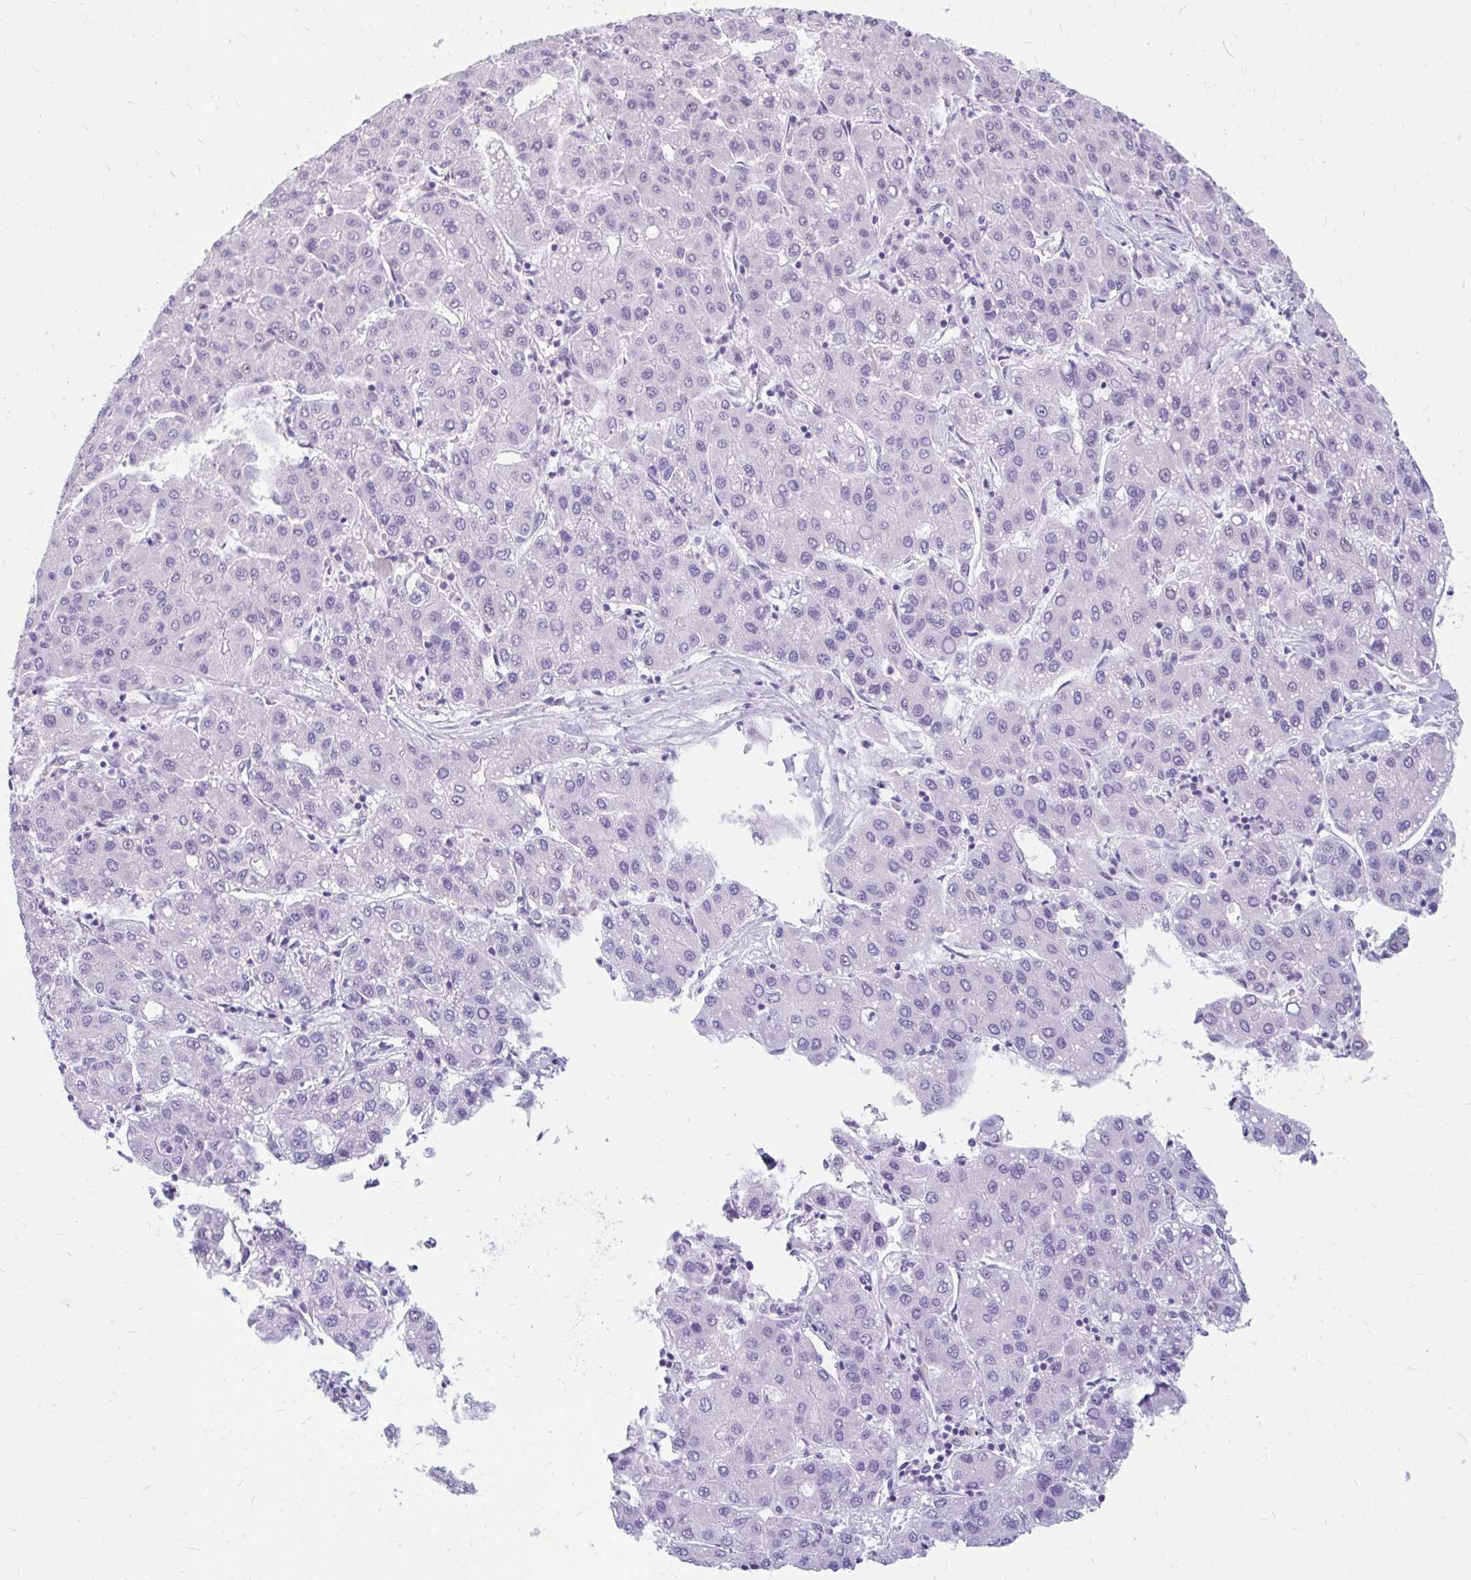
{"staining": {"intensity": "negative", "quantity": "none", "location": "none"}, "tissue": "liver cancer", "cell_type": "Tumor cells", "image_type": "cancer", "snomed": [{"axis": "morphology", "description": "Carcinoma, Hepatocellular, NOS"}, {"axis": "topography", "description": "Liver"}], "caption": "There is no significant positivity in tumor cells of liver hepatocellular carcinoma.", "gene": "GLB1L2", "patient": {"sex": "male", "age": 65}}